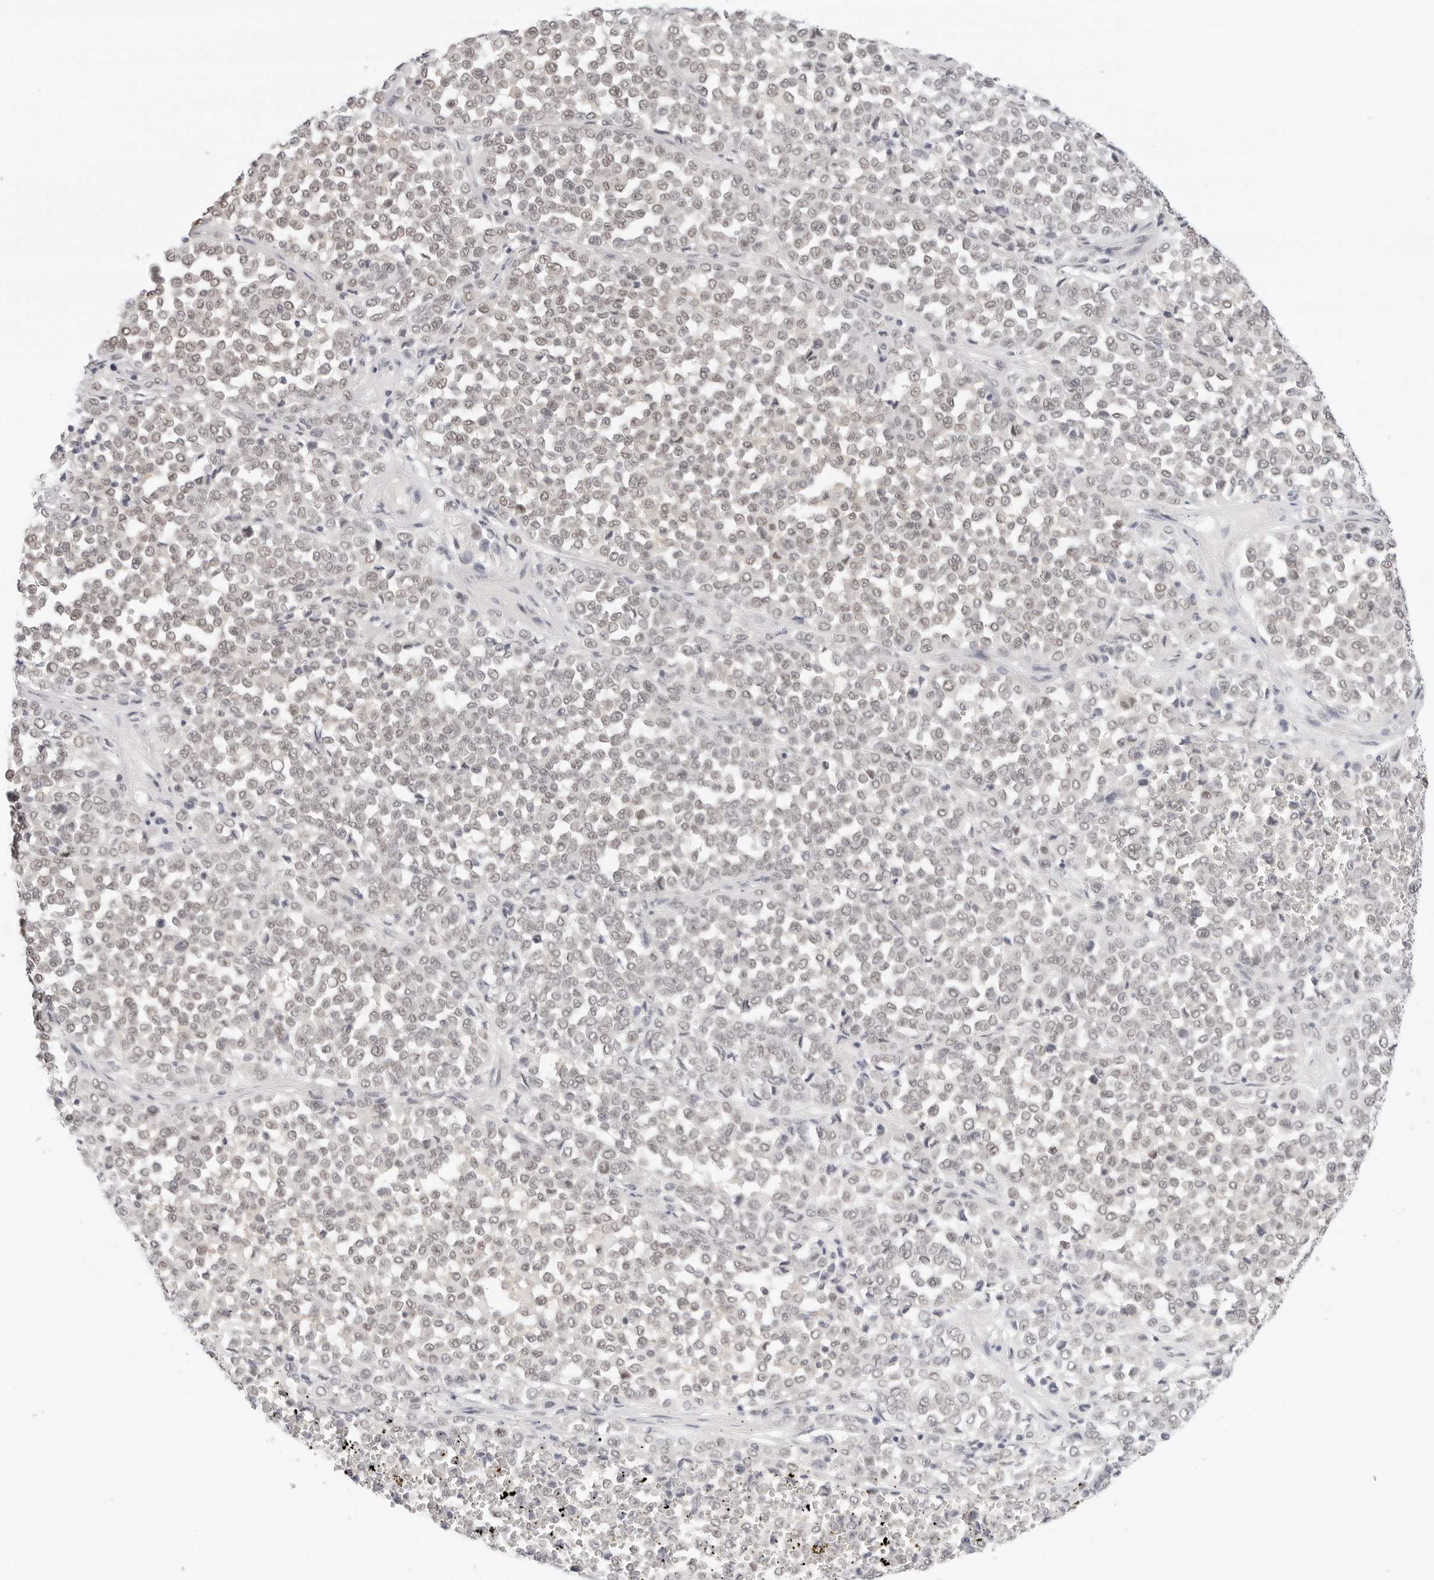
{"staining": {"intensity": "weak", "quantity": ">75%", "location": "nuclear"}, "tissue": "melanoma", "cell_type": "Tumor cells", "image_type": "cancer", "snomed": [{"axis": "morphology", "description": "Malignant melanoma, Metastatic site"}, {"axis": "topography", "description": "Pancreas"}], "caption": "Protein analysis of malignant melanoma (metastatic site) tissue shows weak nuclear staining in approximately >75% of tumor cells.", "gene": "TSEN2", "patient": {"sex": "female", "age": 30}}